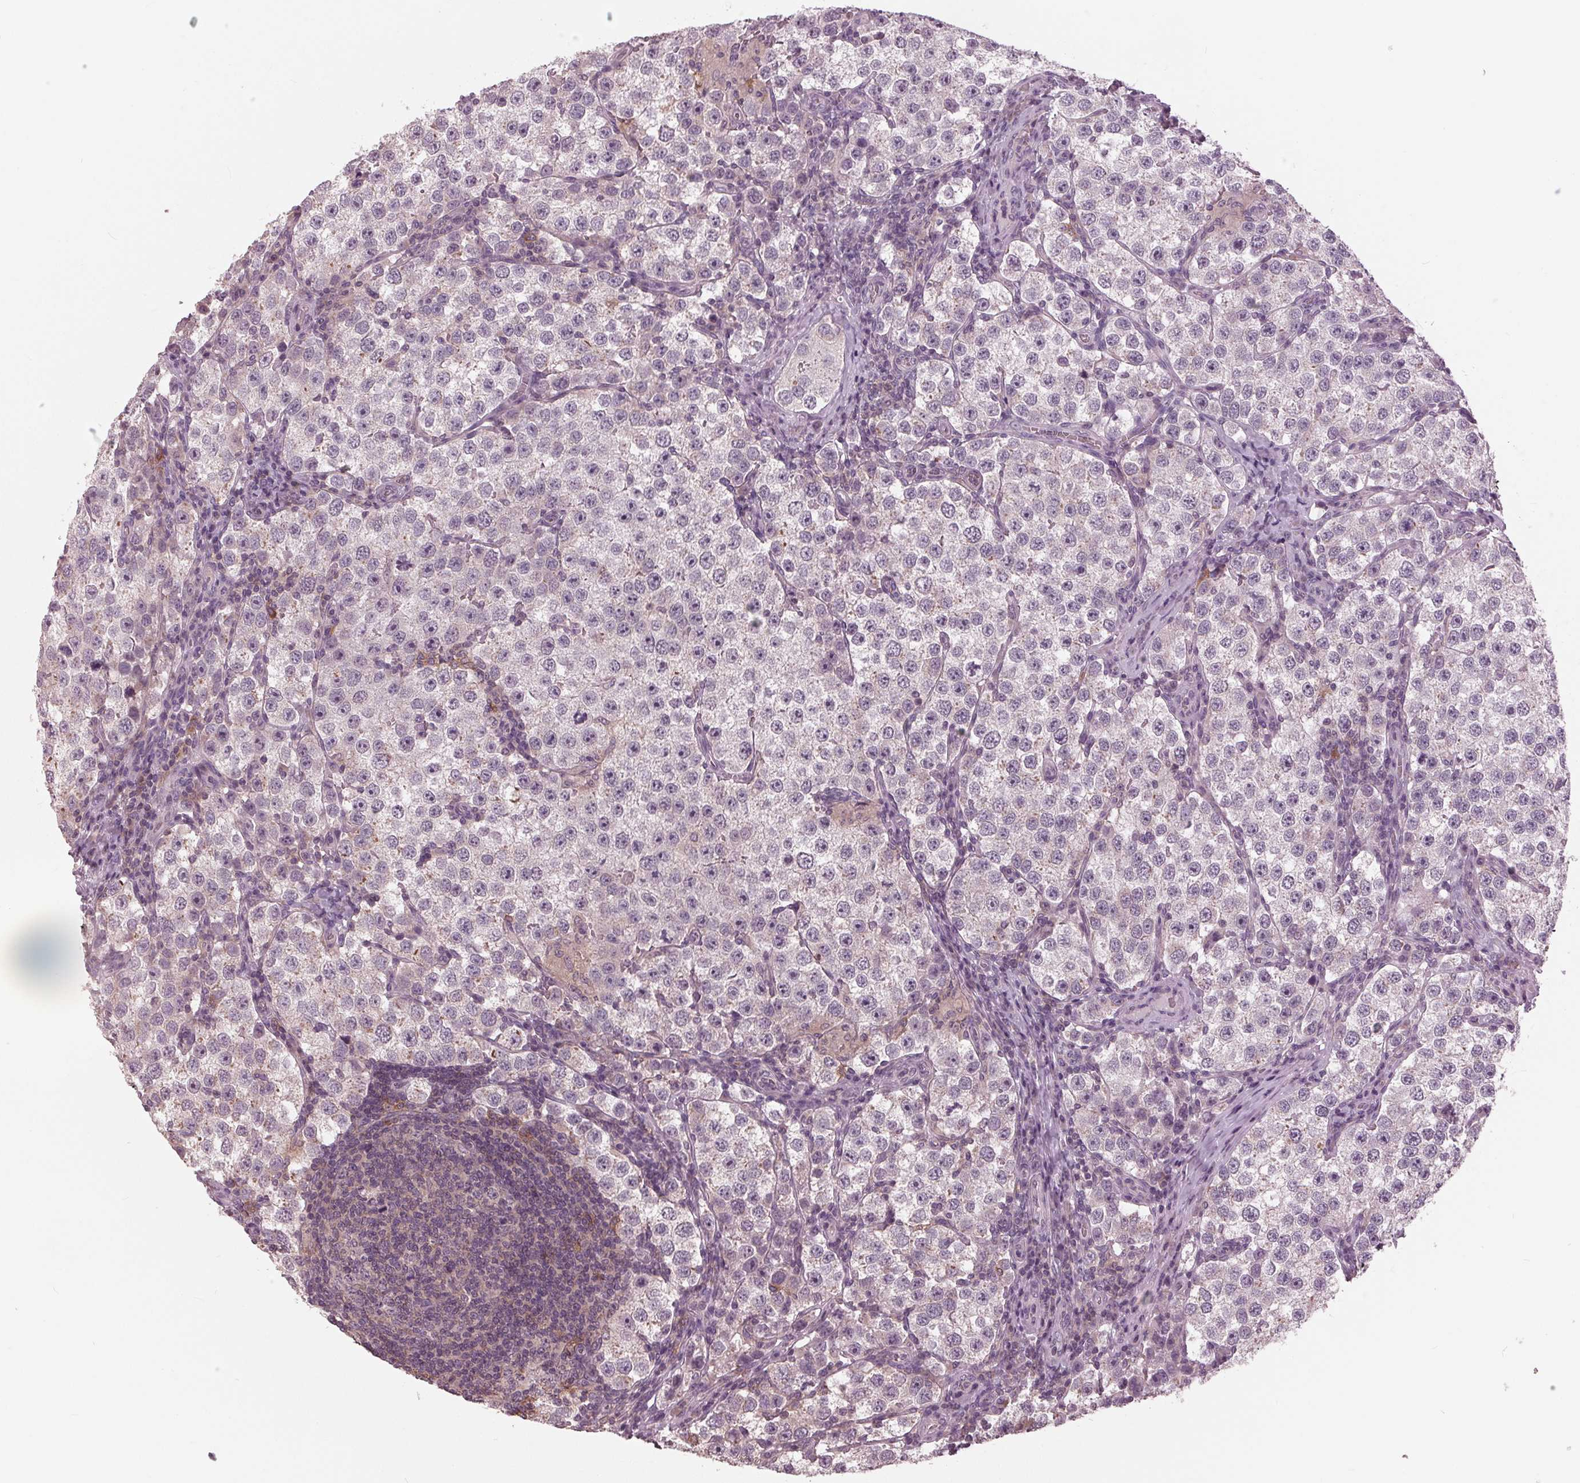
{"staining": {"intensity": "negative", "quantity": "none", "location": "none"}, "tissue": "testis cancer", "cell_type": "Tumor cells", "image_type": "cancer", "snomed": [{"axis": "morphology", "description": "Seminoma, NOS"}, {"axis": "topography", "description": "Testis"}], "caption": "An IHC photomicrograph of testis cancer is shown. There is no staining in tumor cells of testis cancer.", "gene": "SIGLEC6", "patient": {"sex": "male", "age": 37}}